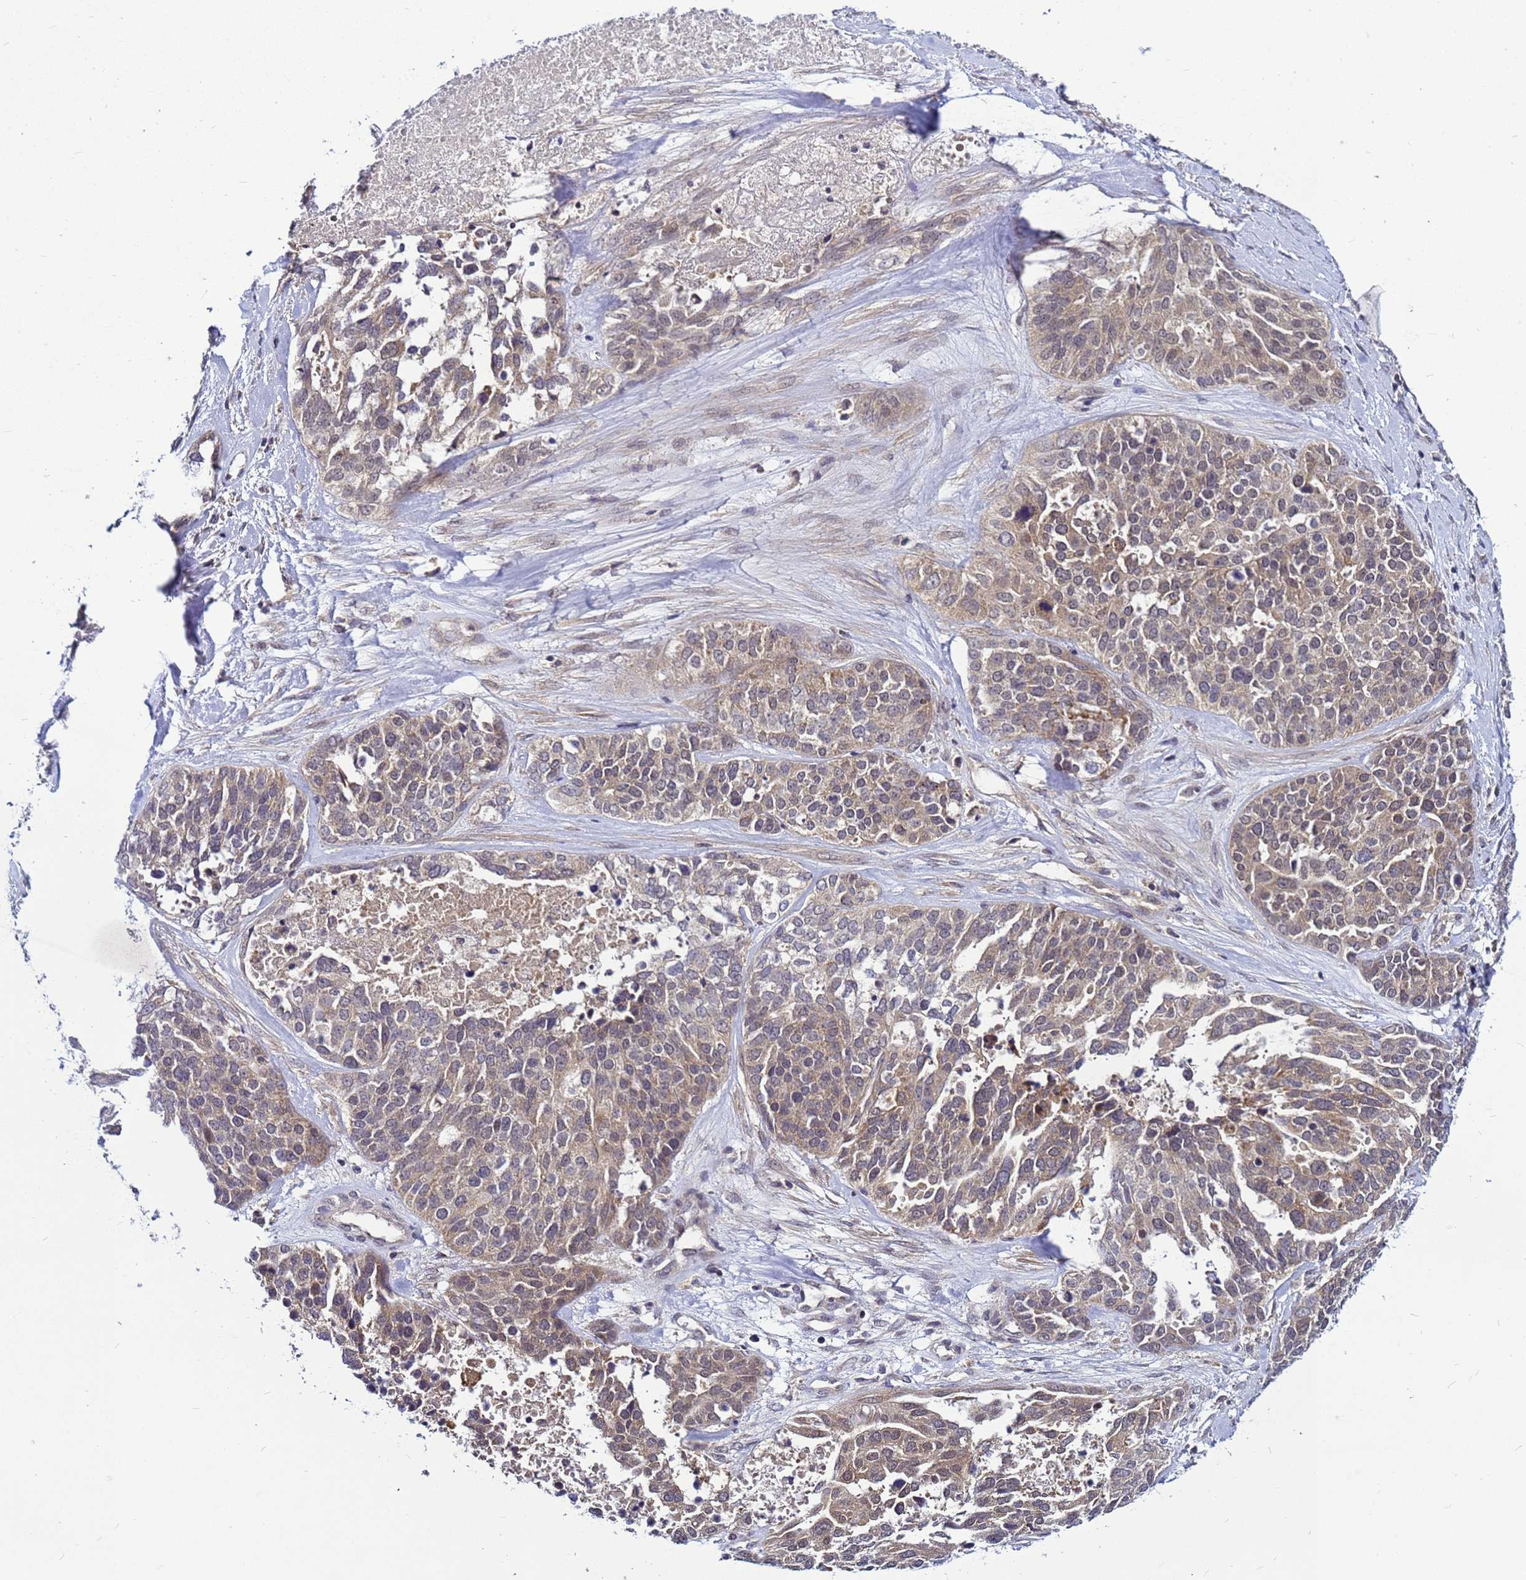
{"staining": {"intensity": "weak", "quantity": "25%-75%", "location": "cytoplasmic/membranous,nuclear"}, "tissue": "ovarian cancer", "cell_type": "Tumor cells", "image_type": "cancer", "snomed": [{"axis": "morphology", "description": "Cystadenocarcinoma, serous, NOS"}, {"axis": "topography", "description": "Ovary"}], "caption": "Weak cytoplasmic/membranous and nuclear staining for a protein is seen in approximately 25%-75% of tumor cells of ovarian cancer using immunohistochemistry.", "gene": "SAT1", "patient": {"sex": "female", "age": 44}}